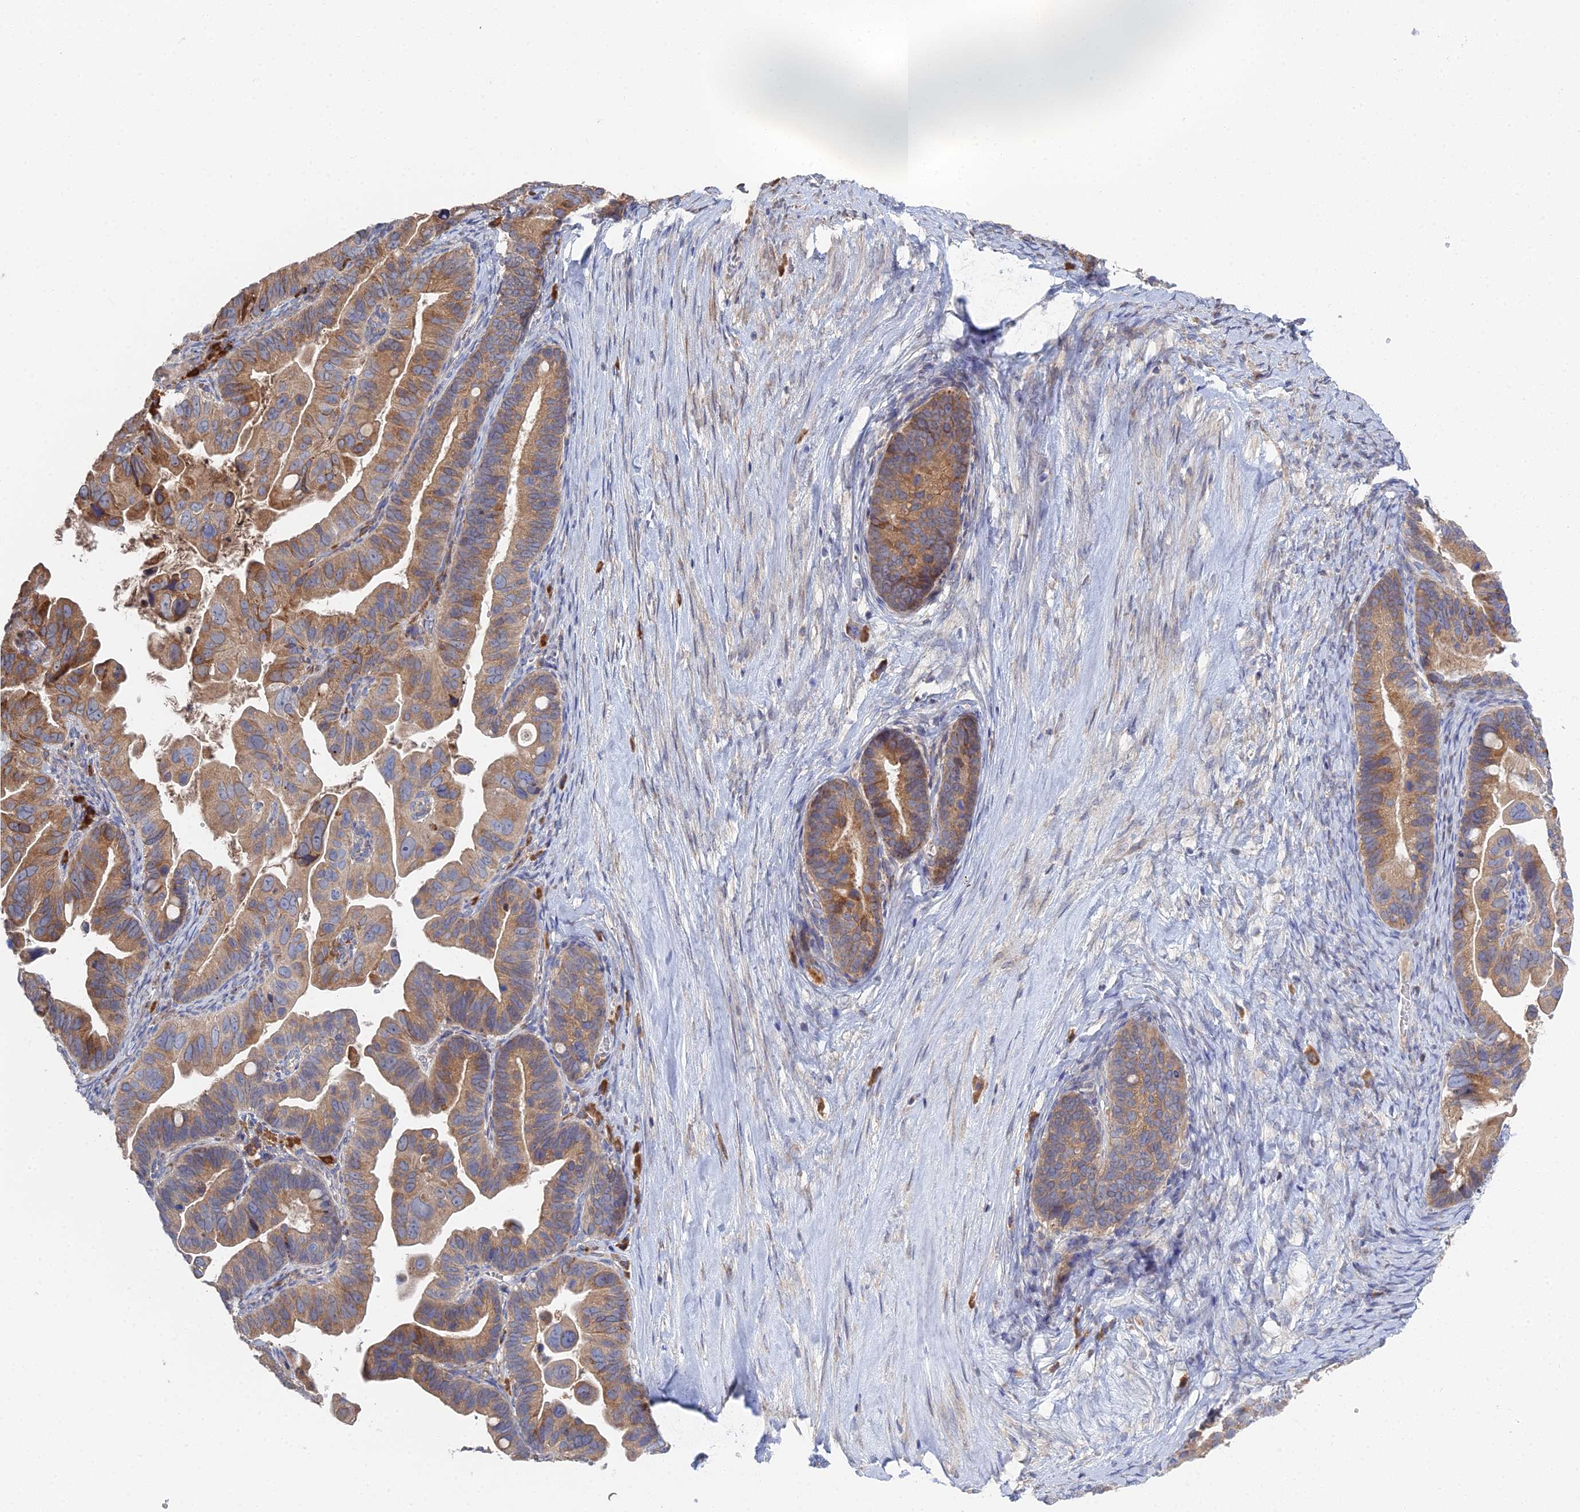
{"staining": {"intensity": "moderate", "quantity": ">75%", "location": "cytoplasmic/membranous"}, "tissue": "ovarian cancer", "cell_type": "Tumor cells", "image_type": "cancer", "snomed": [{"axis": "morphology", "description": "Cystadenocarcinoma, serous, NOS"}, {"axis": "topography", "description": "Ovary"}], "caption": "The immunohistochemical stain highlights moderate cytoplasmic/membranous positivity in tumor cells of ovarian cancer tissue.", "gene": "TRAPPC6A", "patient": {"sex": "female", "age": 56}}